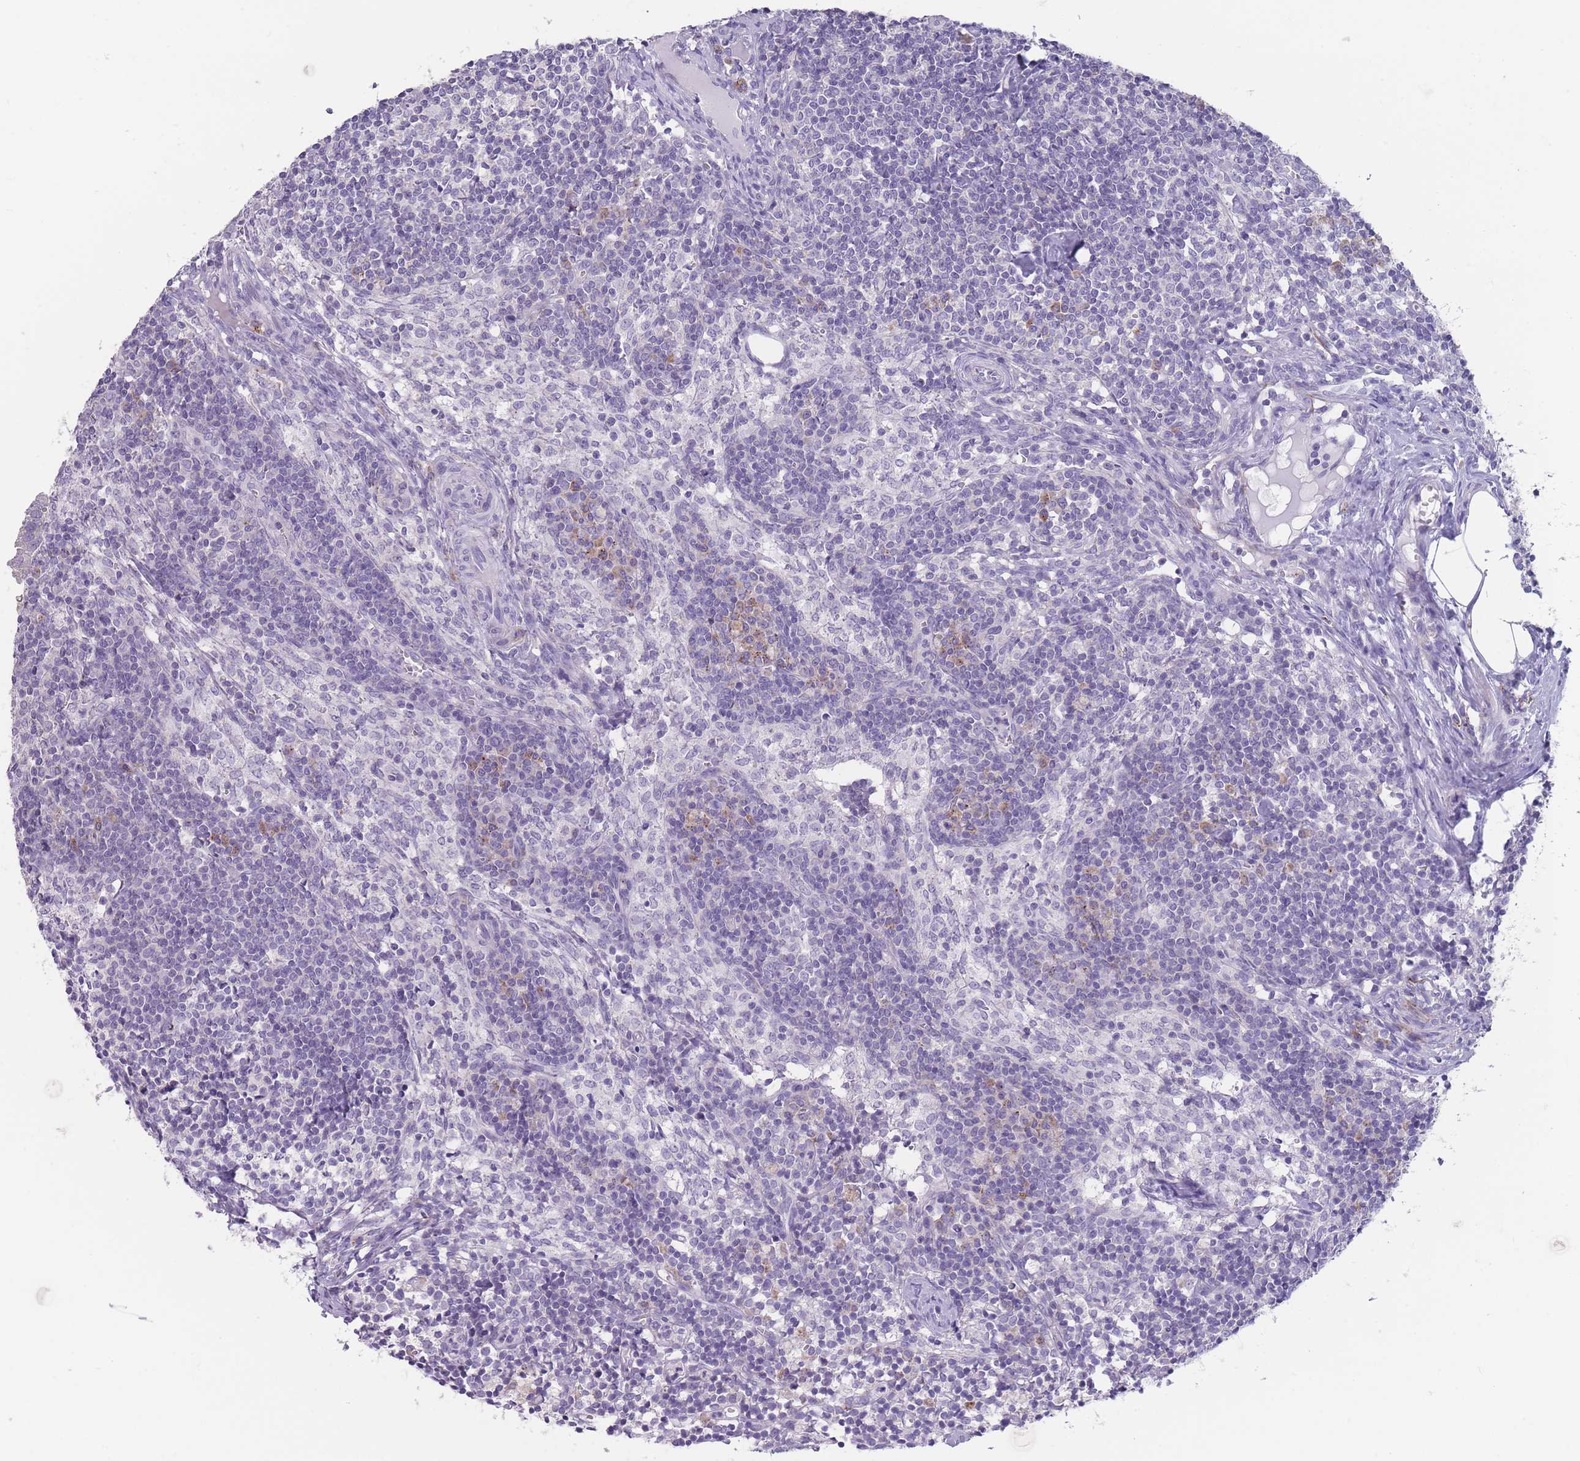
{"staining": {"intensity": "negative", "quantity": "none", "location": "none"}, "tissue": "lymph node", "cell_type": "Germinal center cells", "image_type": "normal", "snomed": [{"axis": "morphology", "description": "Normal tissue, NOS"}, {"axis": "topography", "description": "Lymph node"}], "caption": "IHC histopathology image of benign lymph node: lymph node stained with DAB displays no significant protein staining in germinal center cells. The staining was performed using DAB to visualize the protein expression in brown, while the nuclei were stained in blue with hematoxylin (Magnification: 20x).", "gene": "PAIP2B", "patient": {"sex": "female", "age": 30}}